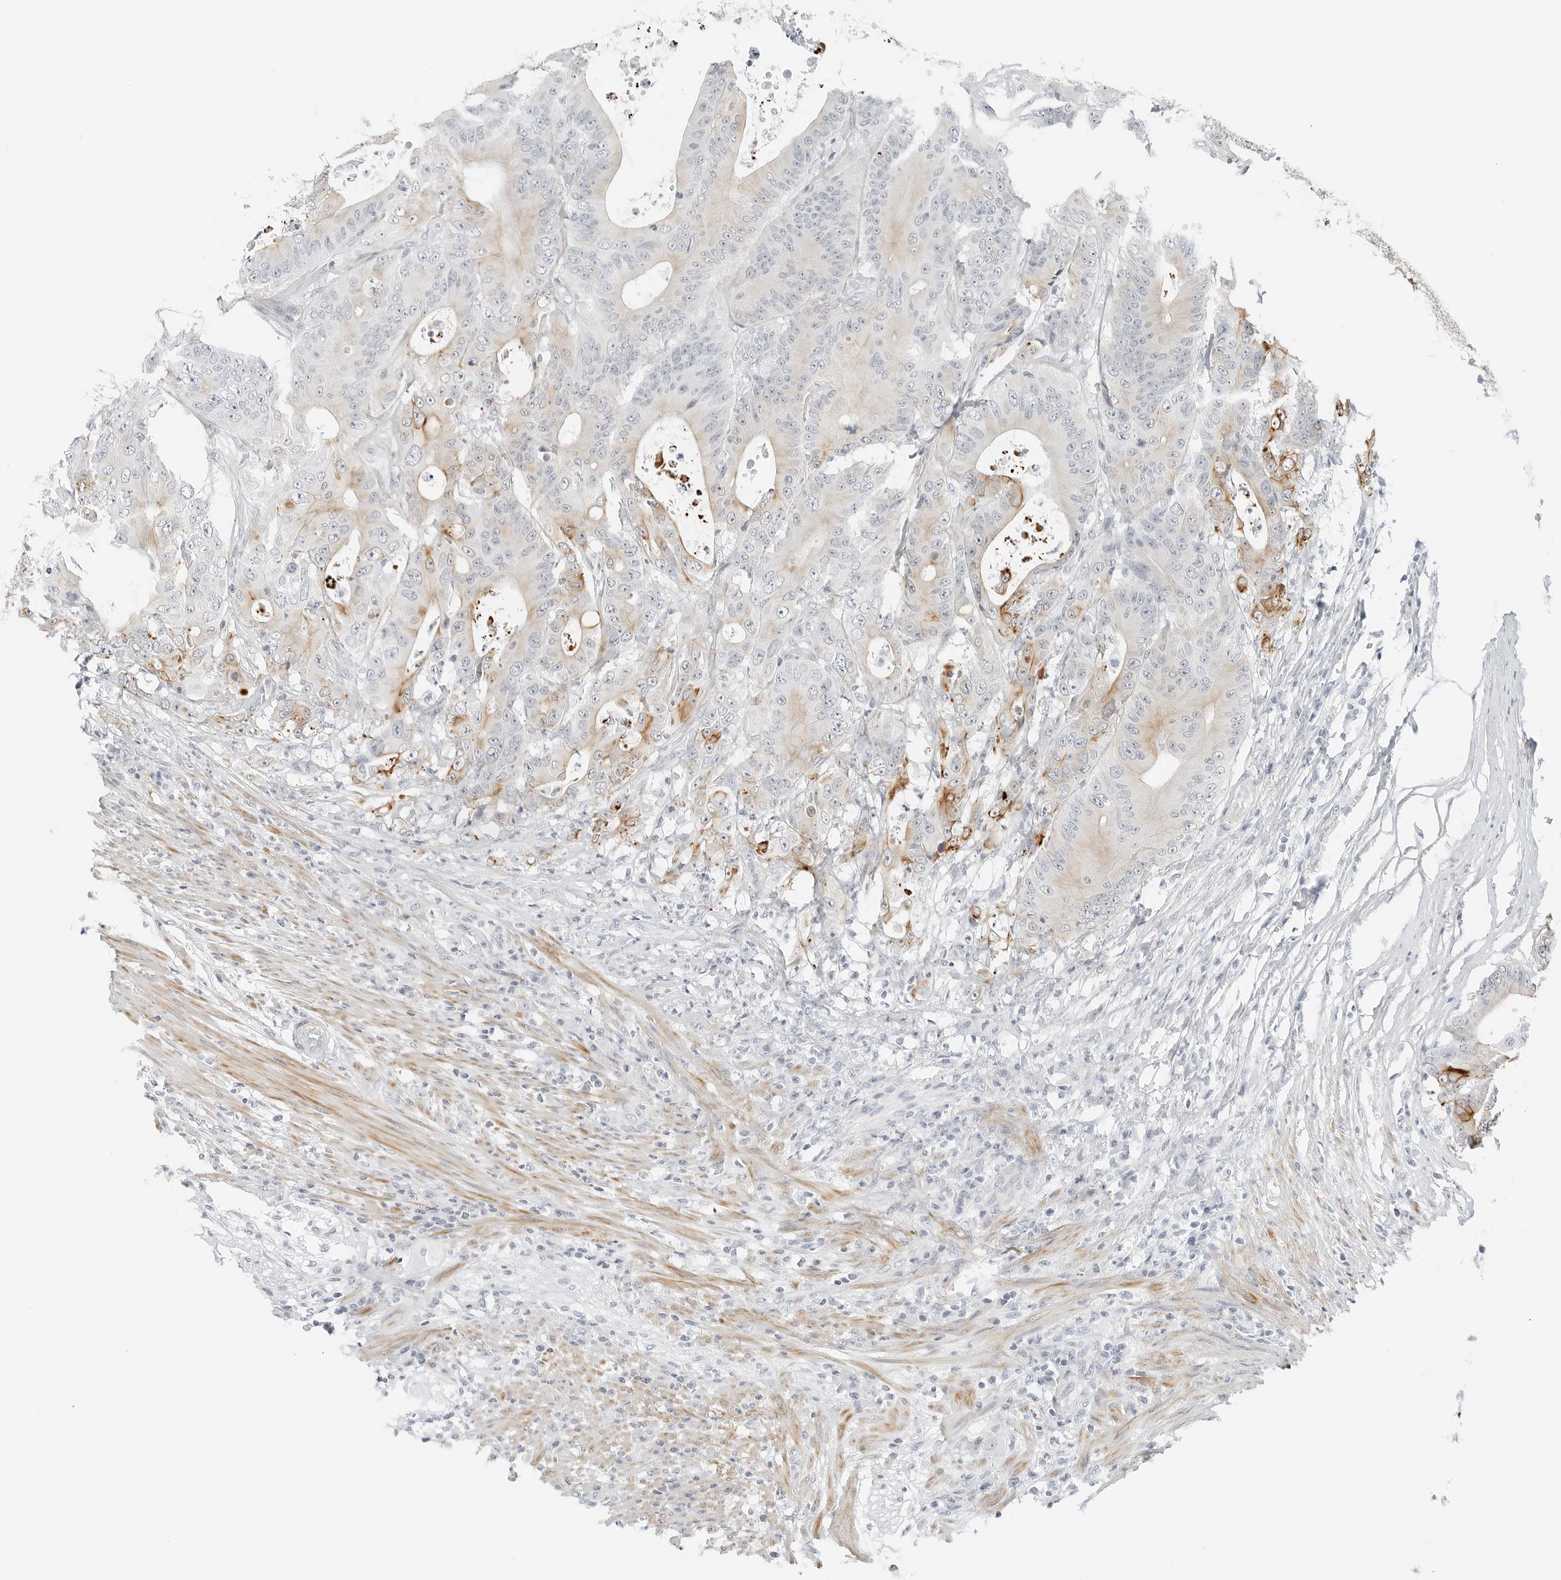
{"staining": {"intensity": "moderate", "quantity": "<25%", "location": "cytoplasmic/membranous"}, "tissue": "colorectal cancer", "cell_type": "Tumor cells", "image_type": "cancer", "snomed": [{"axis": "morphology", "description": "Adenocarcinoma, NOS"}, {"axis": "topography", "description": "Colon"}], "caption": "A high-resolution histopathology image shows immunohistochemistry staining of colorectal cancer, which demonstrates moderate cytoplasmic/membranous staining in about <25% of tumor cells. (IHC, brightfield microscopy, high magnification).", "gene": "IQCC", "patient": {"sex": "male", "age": 83}}